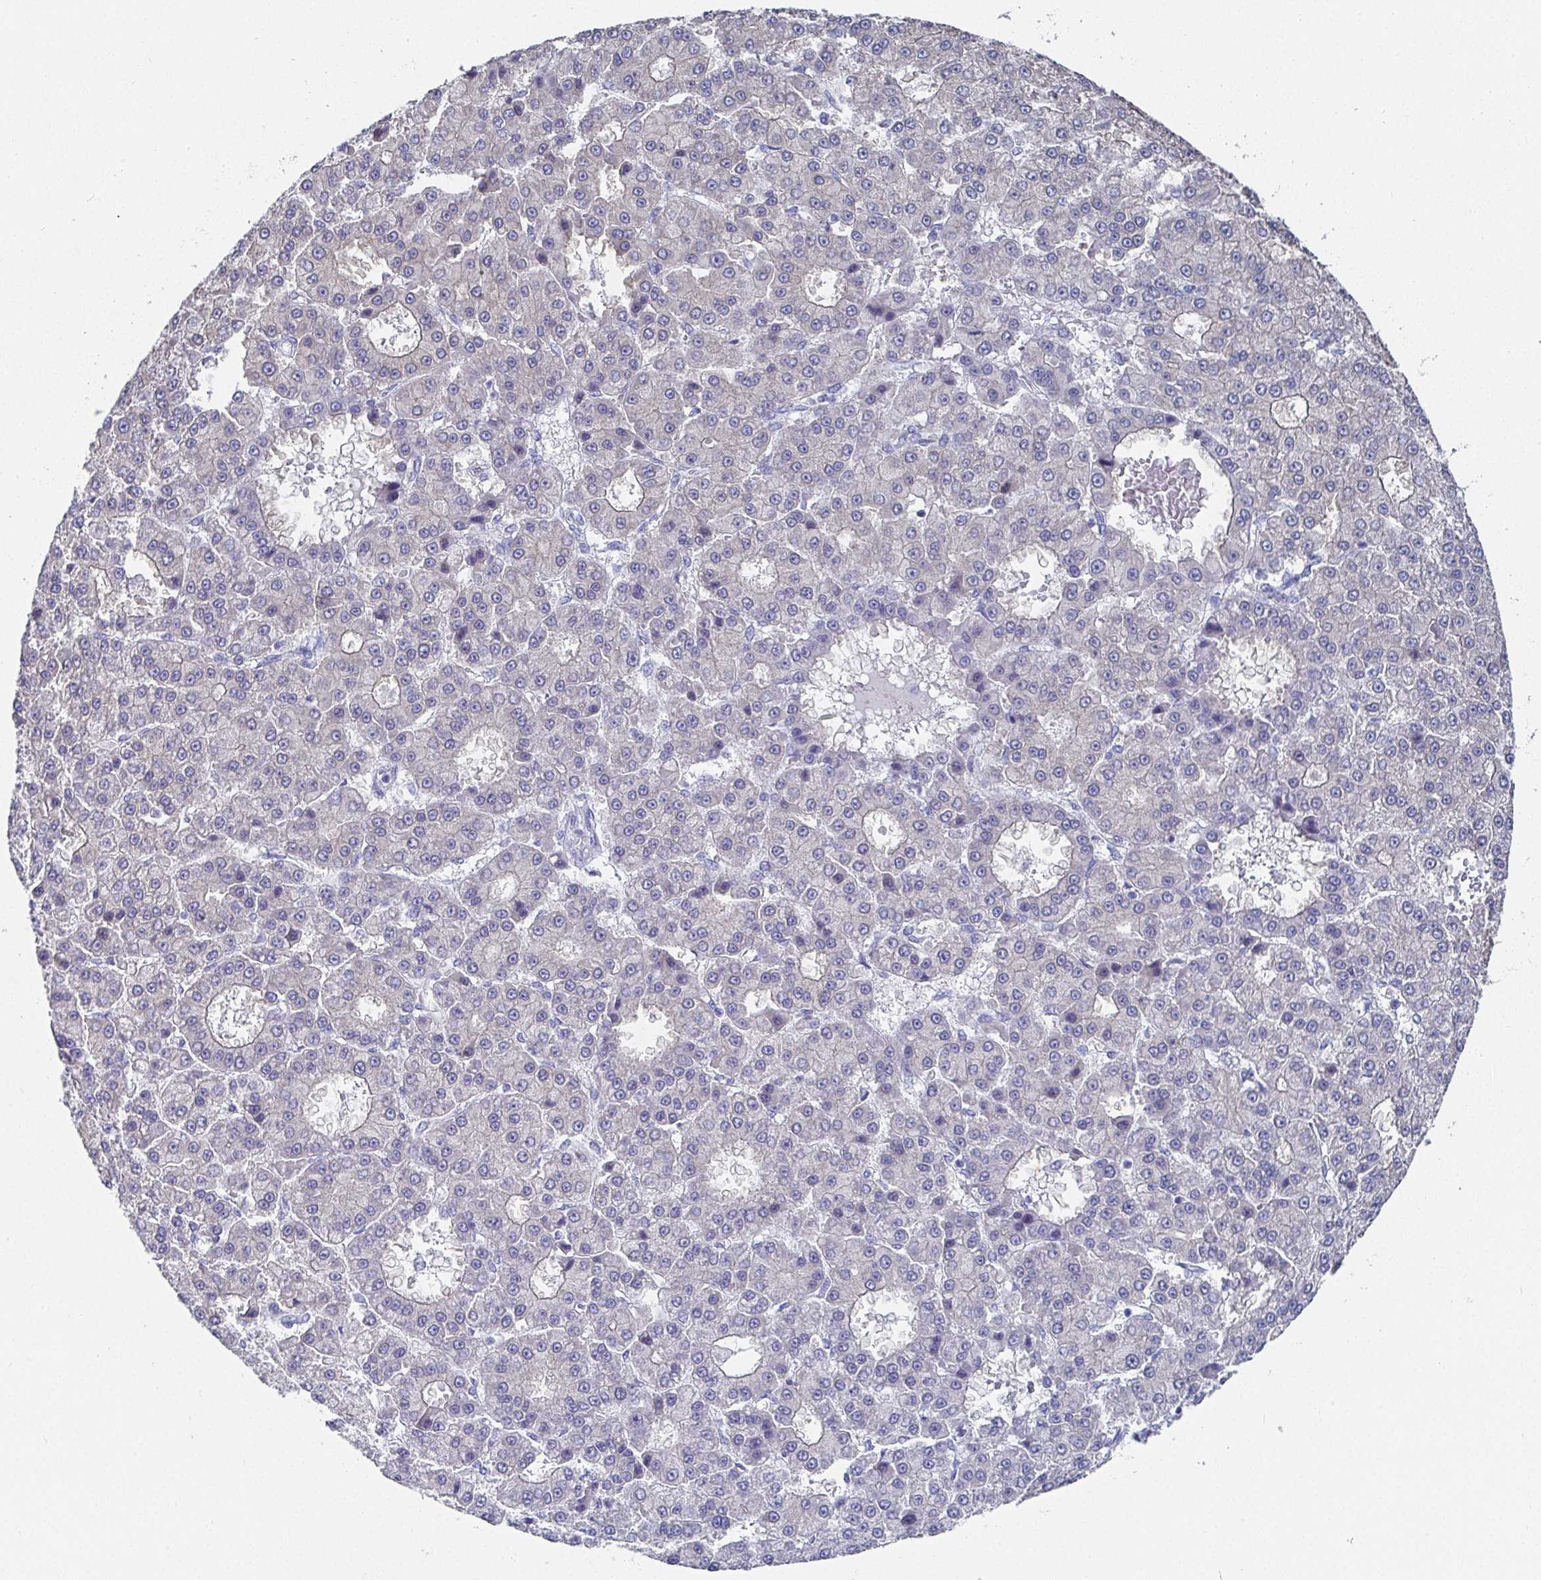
{"staining": {"intensity": "negative", "quantity": "none", "location": "none"}, "tissue": "liver cancer", "cell_type": "Tumor cells", "image_type": "cancer", "snomed": [{"axis": "morphology", "description": "Carcinoma, Hepatocellular, NOS"}, {"axis": "topography", "description": "Liver"}], "caption": "A histopathology image of hepatocellular carcinoma (liver) stained for a protein exhibits no brown staining in tumor cells.", "gene": "GRIA1", "patient": {"sex": "male", "age": 70}}